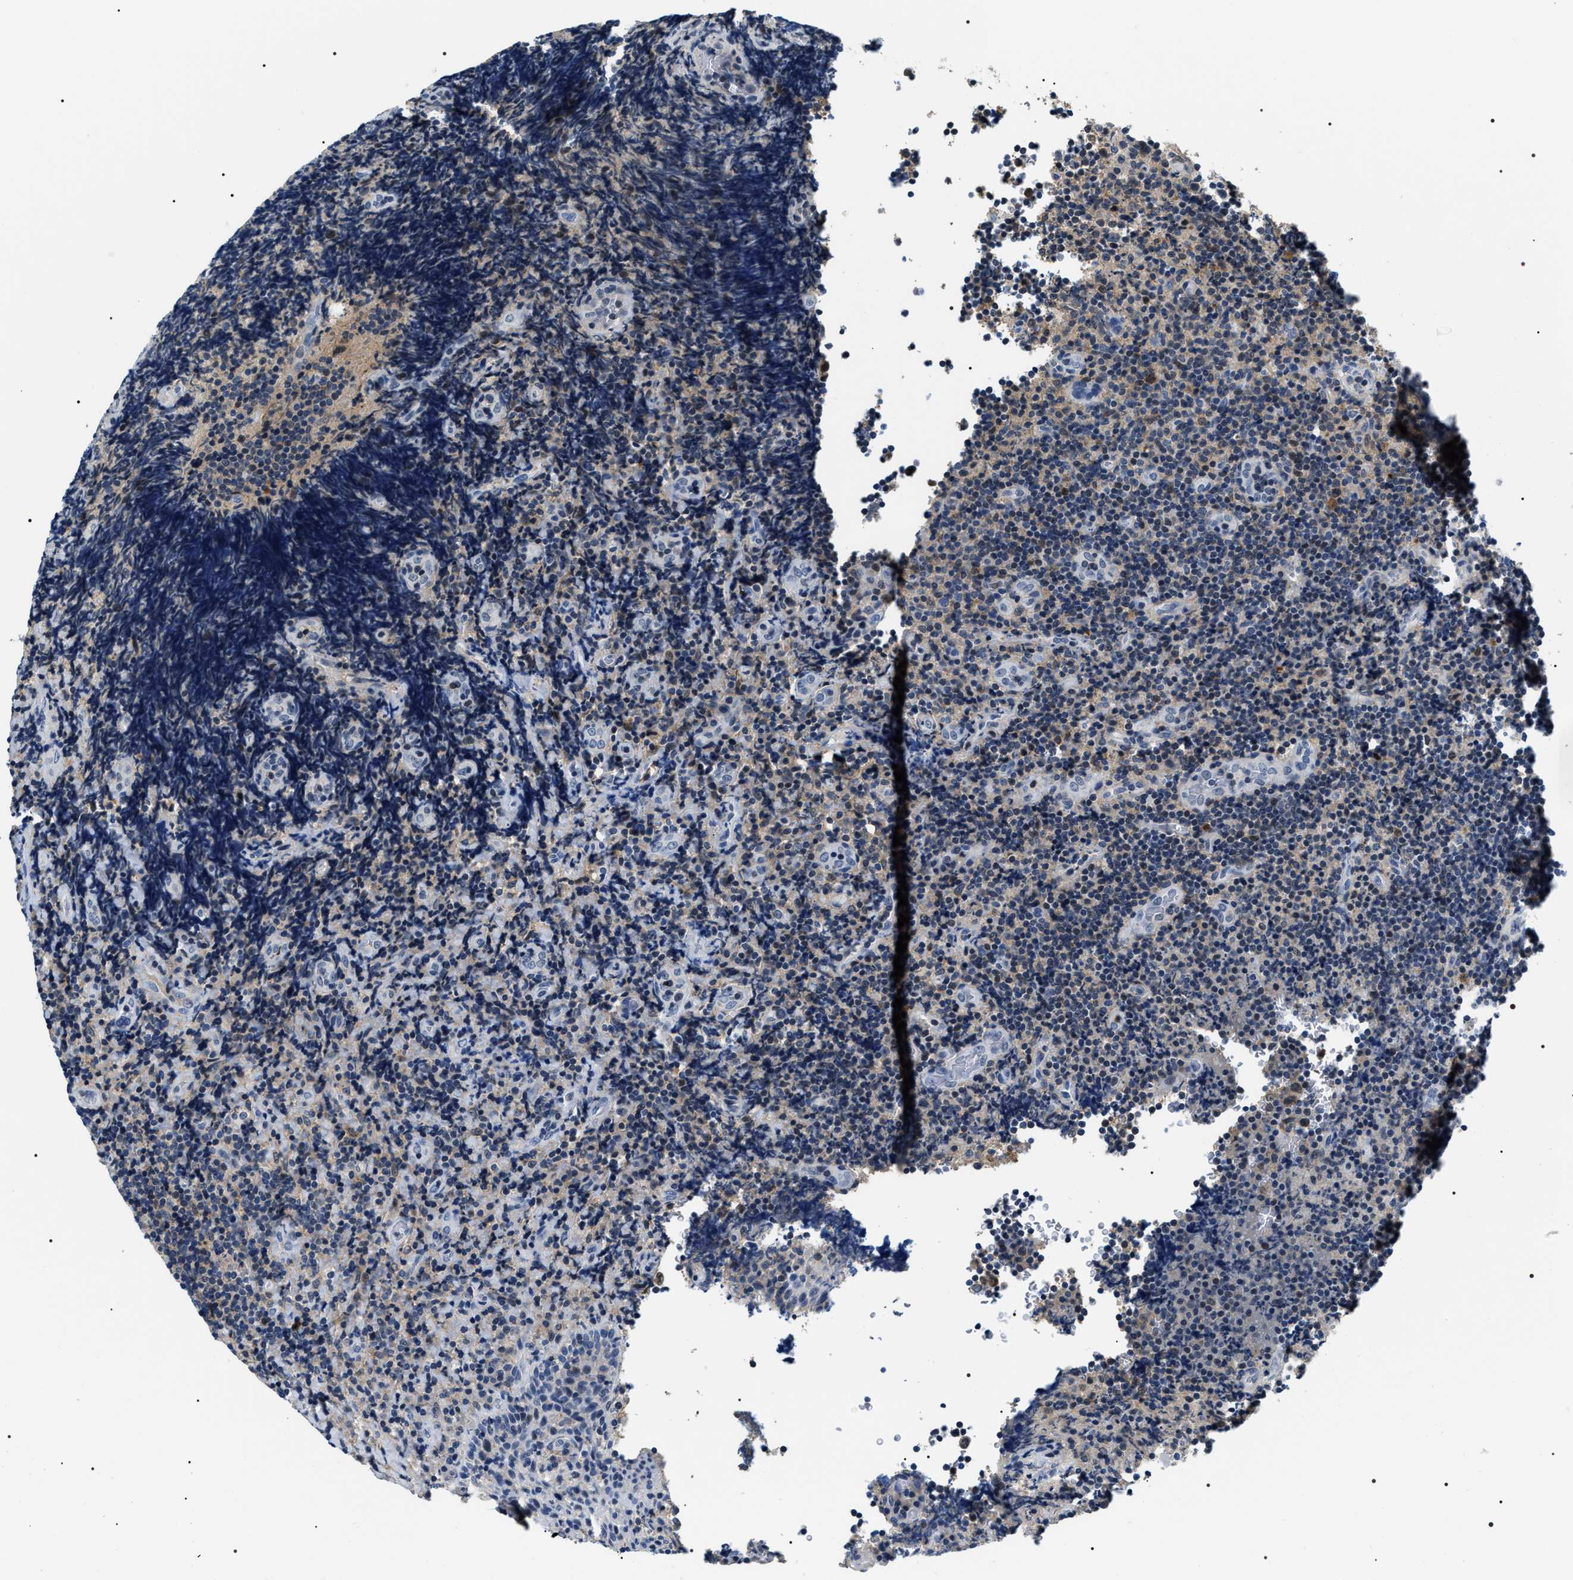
{"staining": {"intensity": "weak", "quantity": "<25%", "location": "cytoplasmic/membranous"}, "tissue": "lymphoma", "cell_type": "Tumor cells", "image_type": "cancer", "snomed": [{"axis": "morphology", "description": "Malignant lymphoma, non-Hodgkin's type, High grade"}, {"axis": "topography", "description": "Tonsil"}], "caption": "A high-resolution photomicrograph shows IHC staining of malignant lymphoma, non-Hodgkin's type (high-grade), which reveals no significant expression in tumor cells.", "gene": "BAG2", "patient": {"sex": "female", "age": 36}}